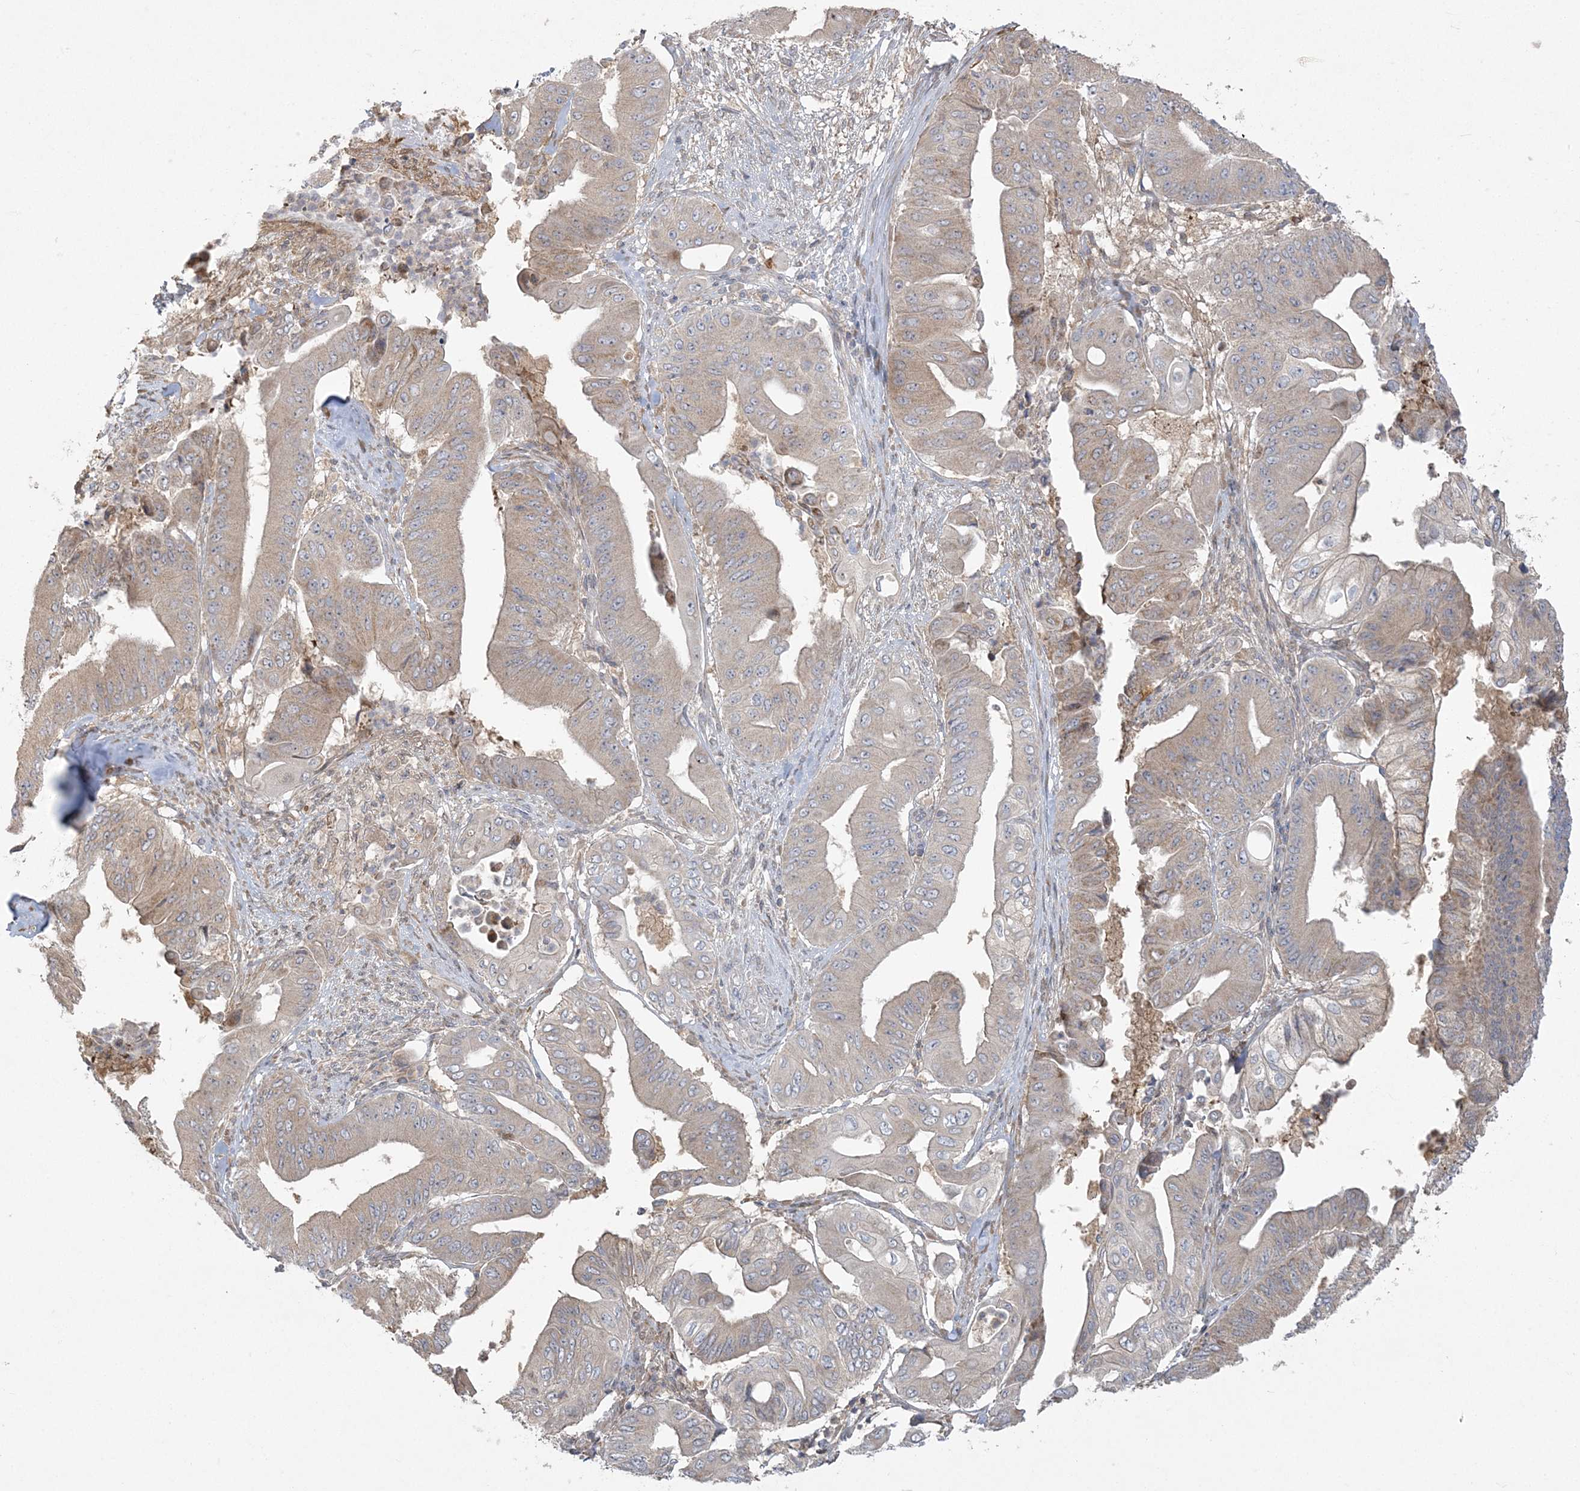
{"staining": {"intensity": "moderate", "quantity": "25%-75%", "location": "cytoplasmic/membranous"}, "tissue": "pancreatic cancer", "cell_type": "Tumor cells", "image_type": "cancer", "snomed": [{"axis": "morphology", "description": "Adenocarcinoma, NOS"}, {"axis": "topography", "description": "Pancreas"}], "caption": "The micrograph reveals staining of pancreatic adenocarcinoma, revealing moderate cytoplasmic/membranous protein staining (brown color) within tumor cells.", "gene": "ZC3H6", "patient": {"sex": "female", "age": 77}}